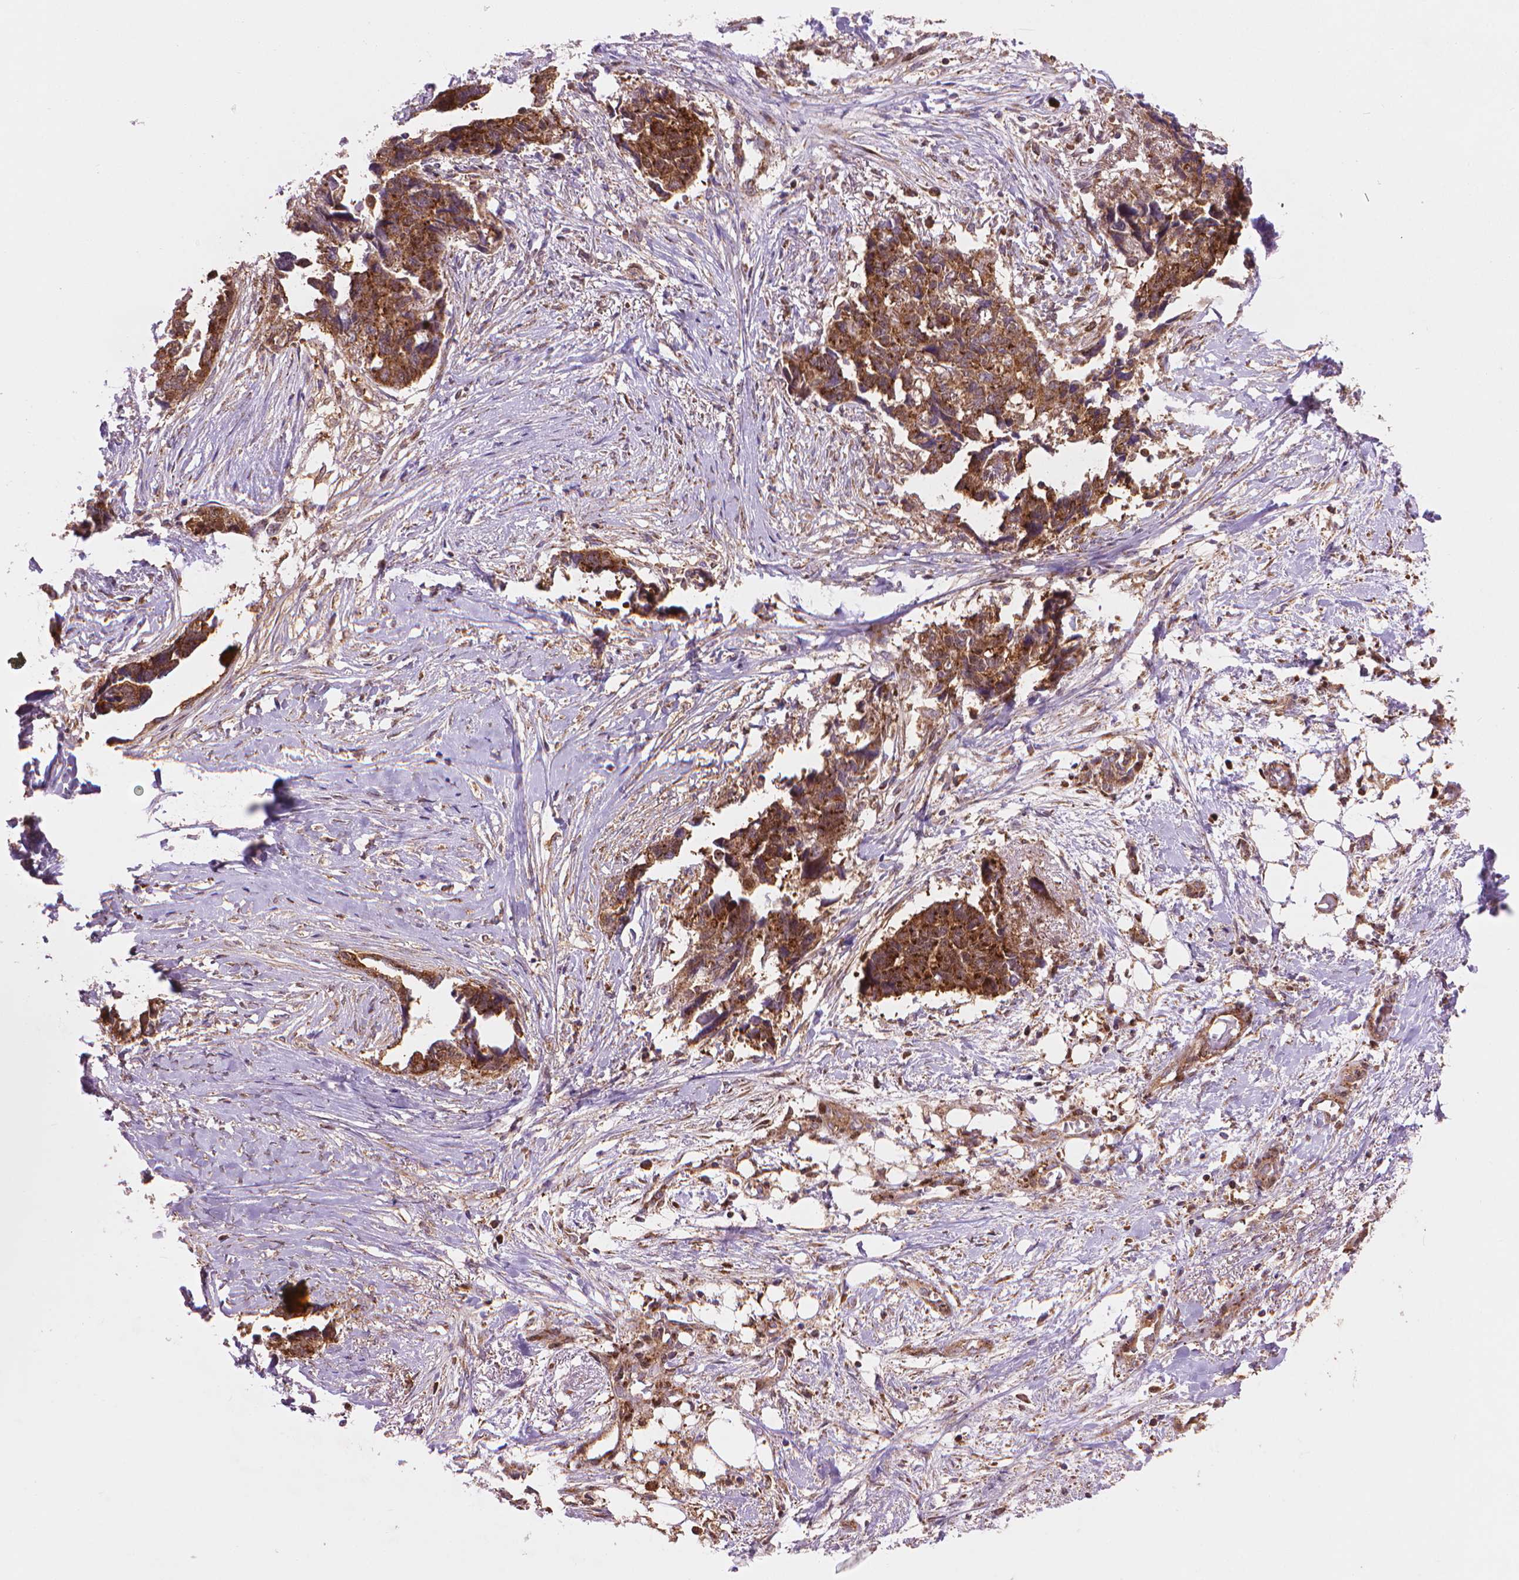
{"staining": {"intensity": "moderate", "quantity": ">75%", "location": "cytoplasmic/membranous"}, "tissue": "ovarian cancer", "cell_type": "Tumor cells", "image_type": "cancer", "snomed": [{"axis": "morphology", "description": "Cystadenocarcinoma, serous, NOS"}, {"axis": "topography", "description": "Ovary"}], "caption": "Ovarian cancer (serous cystadenocarcinoma) stained with a brown dye demonstrates moderate cytoplasmic/membranous positive positivity in about >75% of tumor cells.", "gene": "VARS2", "patient": {"sex": "female", "age": 69}}